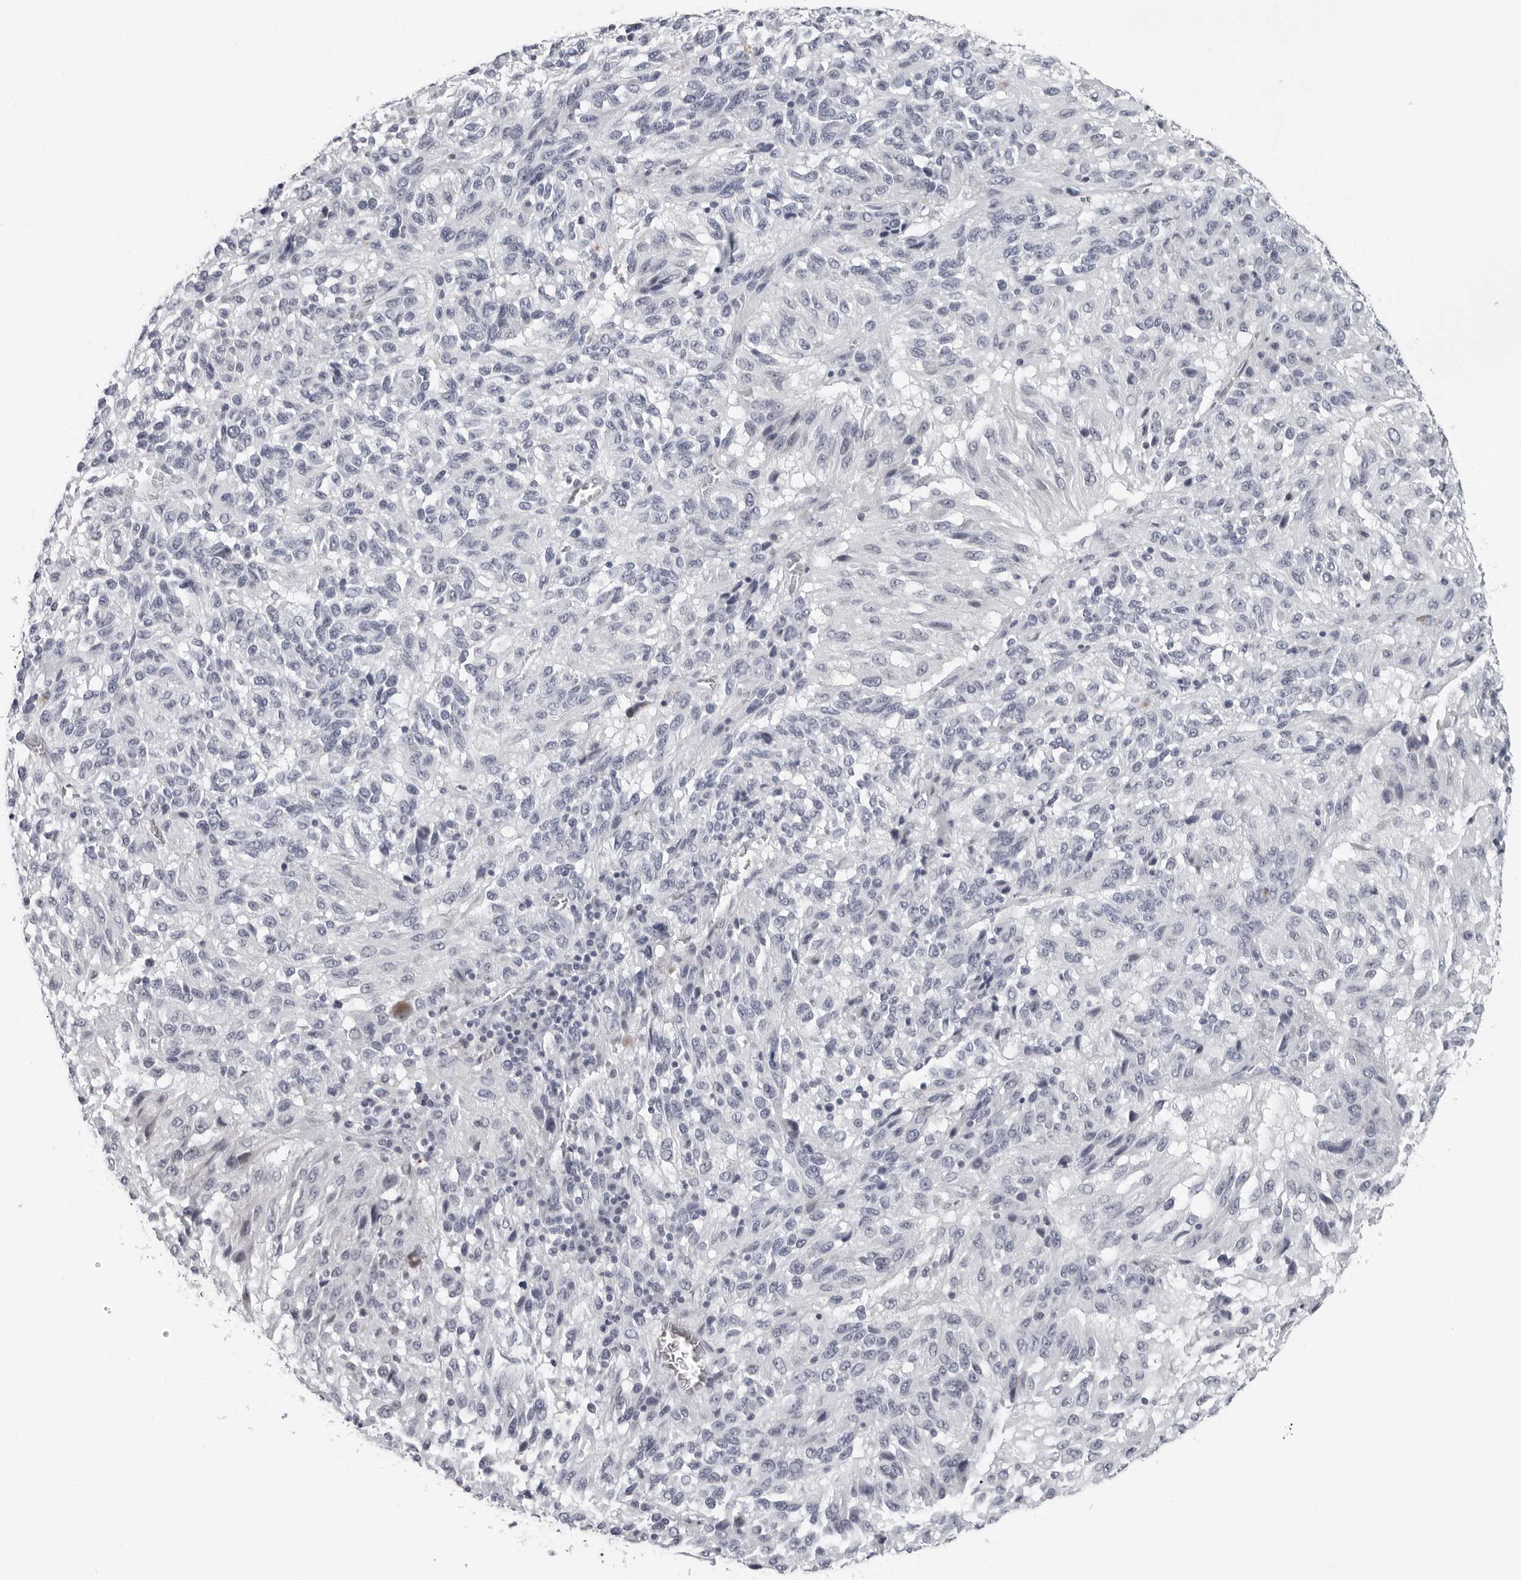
{"staining": {"intensity": "negative", "quantity": "none", "location": "none"}, "tissue": "melanoma", "cell_type": "Tumor cells", "image_type": "cancer", "snomed": [{"axis": "morphology", "description": "Malignant melanoma, Metastatic site"}, {"axis": "topography", "description": "Lung"}], "caption": "IHC of melanoma reveals no staining in tumor cells.", "gene": "CCDC28B", "patient": {"sex": "male", "age": 64}}